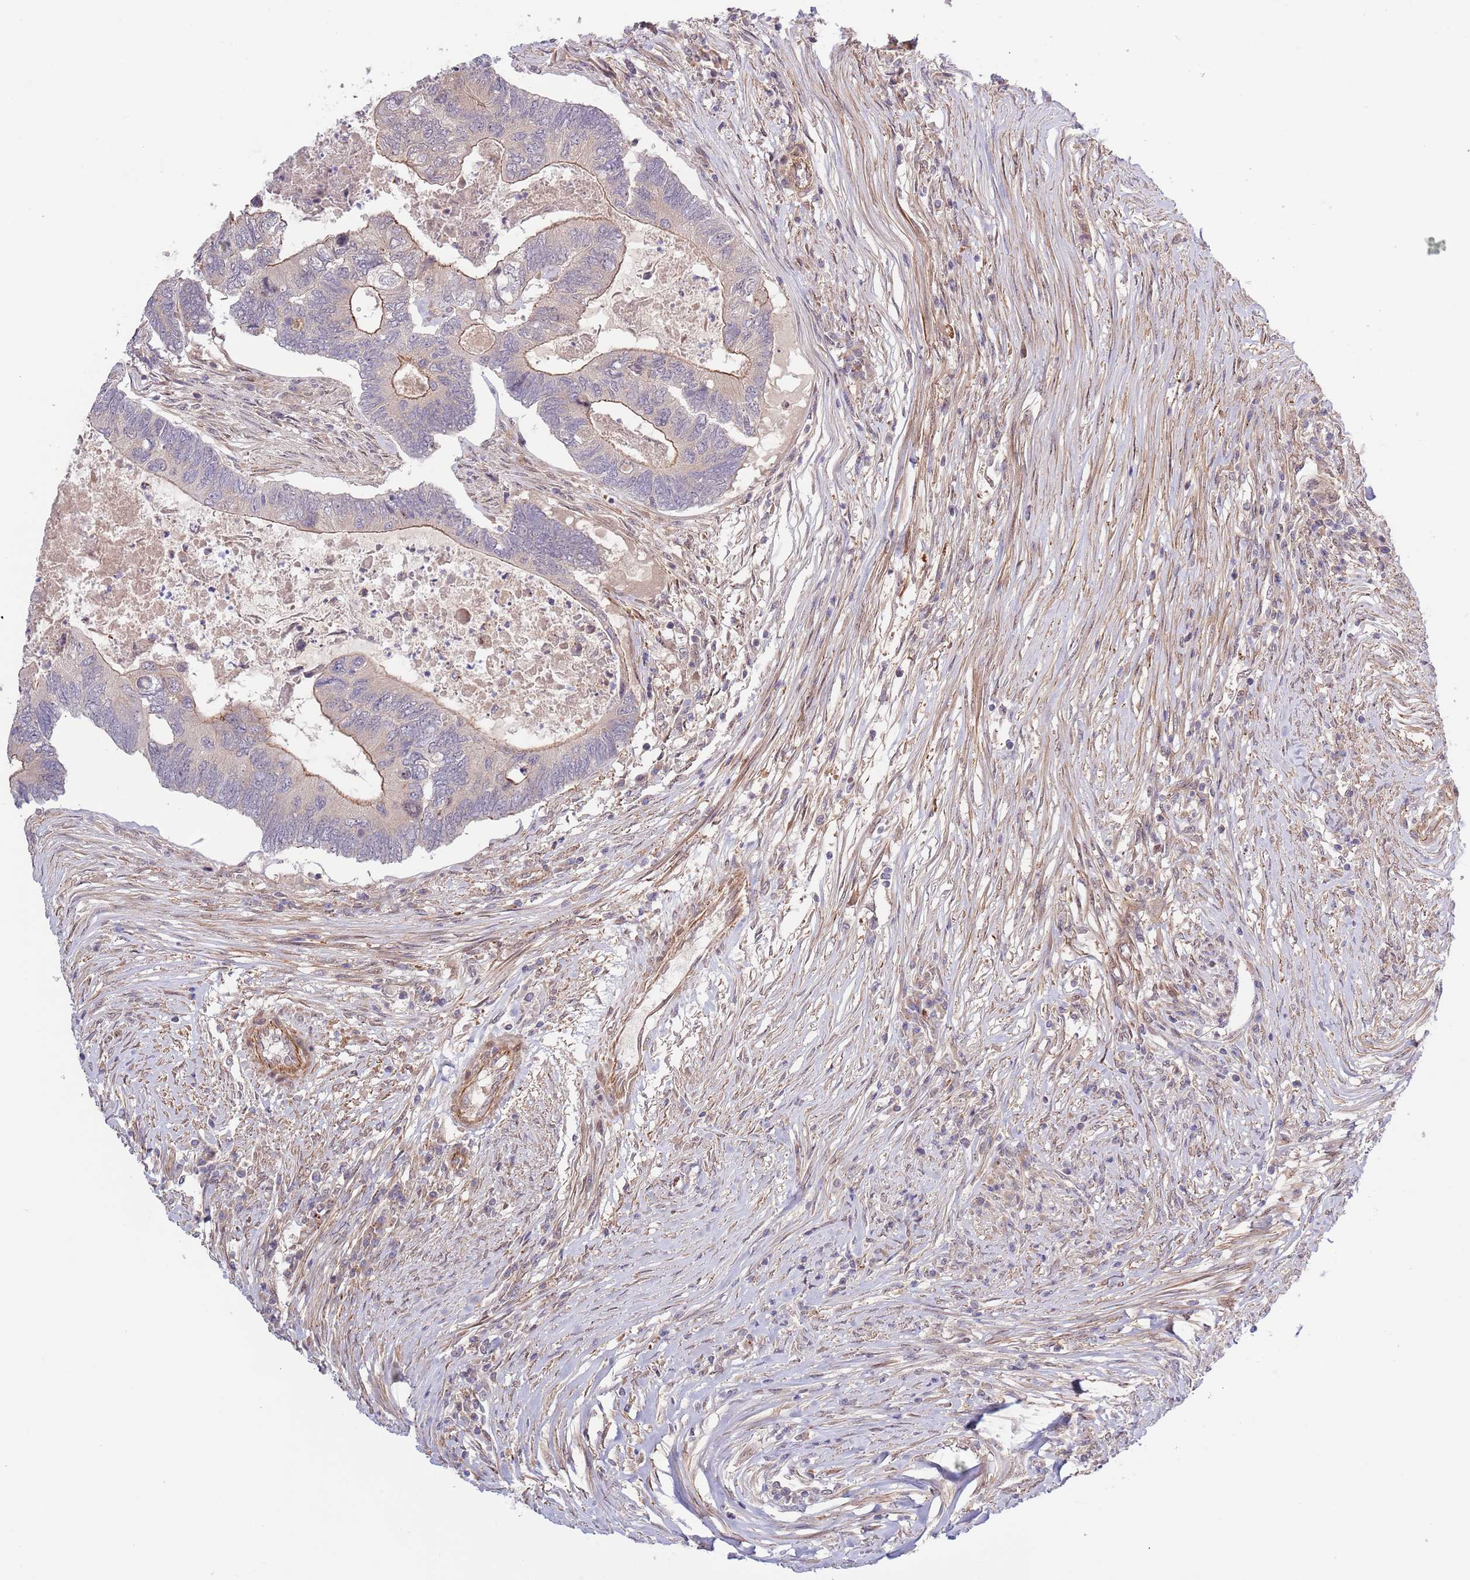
{"staining": {"intensity": "moderate", "quantity": "25%-75%", "location": "cytoplasmic/membranous"}, "tissue": "colorectal cancer", "cell_type": "Tumor cells", "image_type": "cancer", "snomed": [{"axis": "morphology", "description": "Adenocarcinoma, NOS"}, {"axis": "topography", "description": "Colon"}], "caption": "This image reveals immunohistochemistry staining of colorectal cancer, with medium moderate cytoplasmic/membranous staining in about 25%-75% of tumor cells.", "gene": "PRR16", "patient": {"sex": "female", "age": 67}}